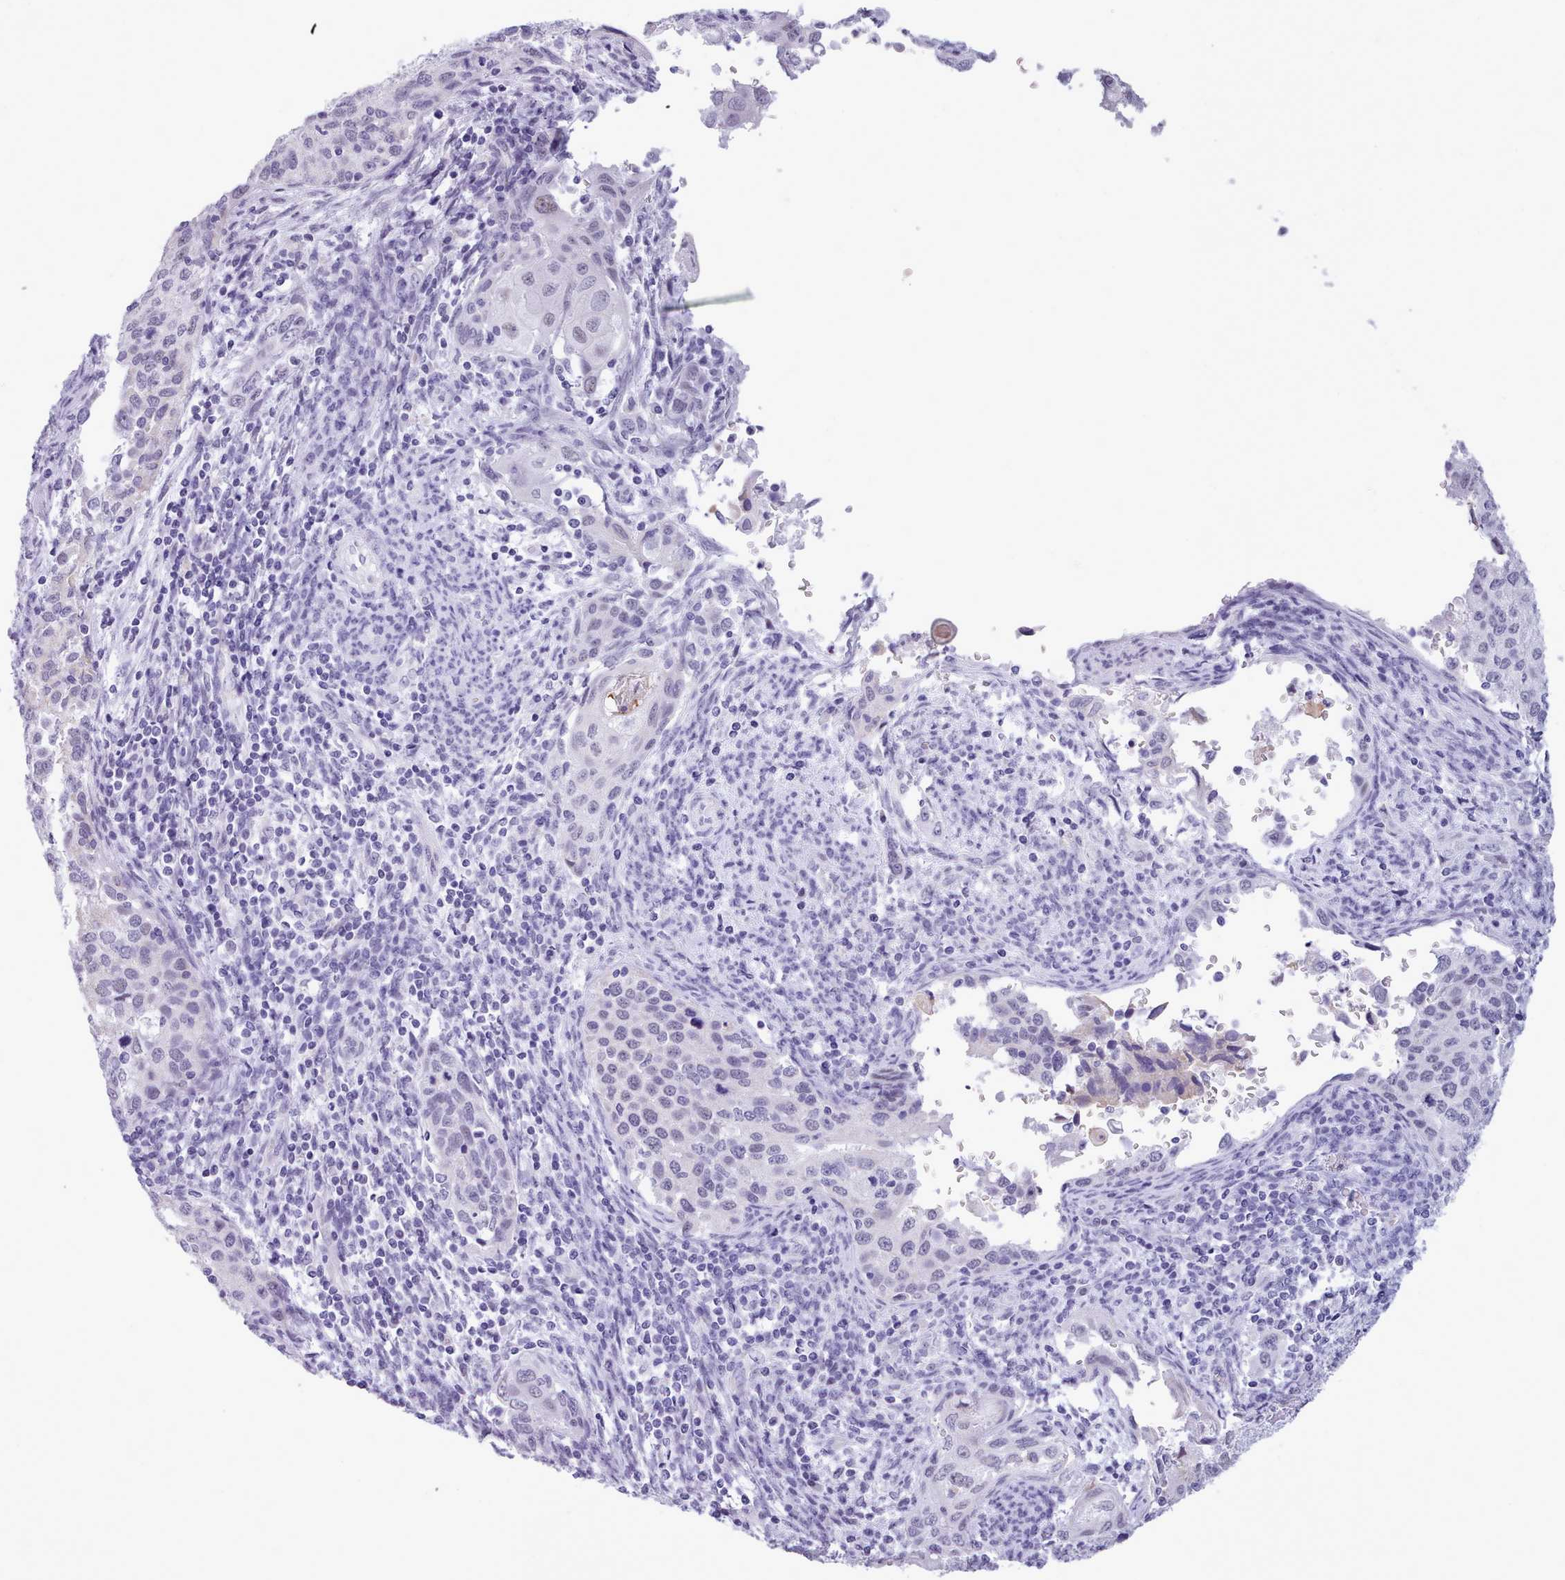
{"staining": {"intensity": "negative", "quantity": "none", "location": "none"}, "tissue": "cervical cancer", "cell_type": "Tumor cells", "image_type": "cancer", "snomed": [{"axis": "morphology", "description": "Squamous cell carcinoma, NOS"}, {"axis": "topography", "description": "Cervix"}], "caption": "The histopathology image shows no staining of tumor cells in squamous cell carcinoma (cervical).", "gene": "FBXO48", "patient": {"sex": "female", "age": 67}}